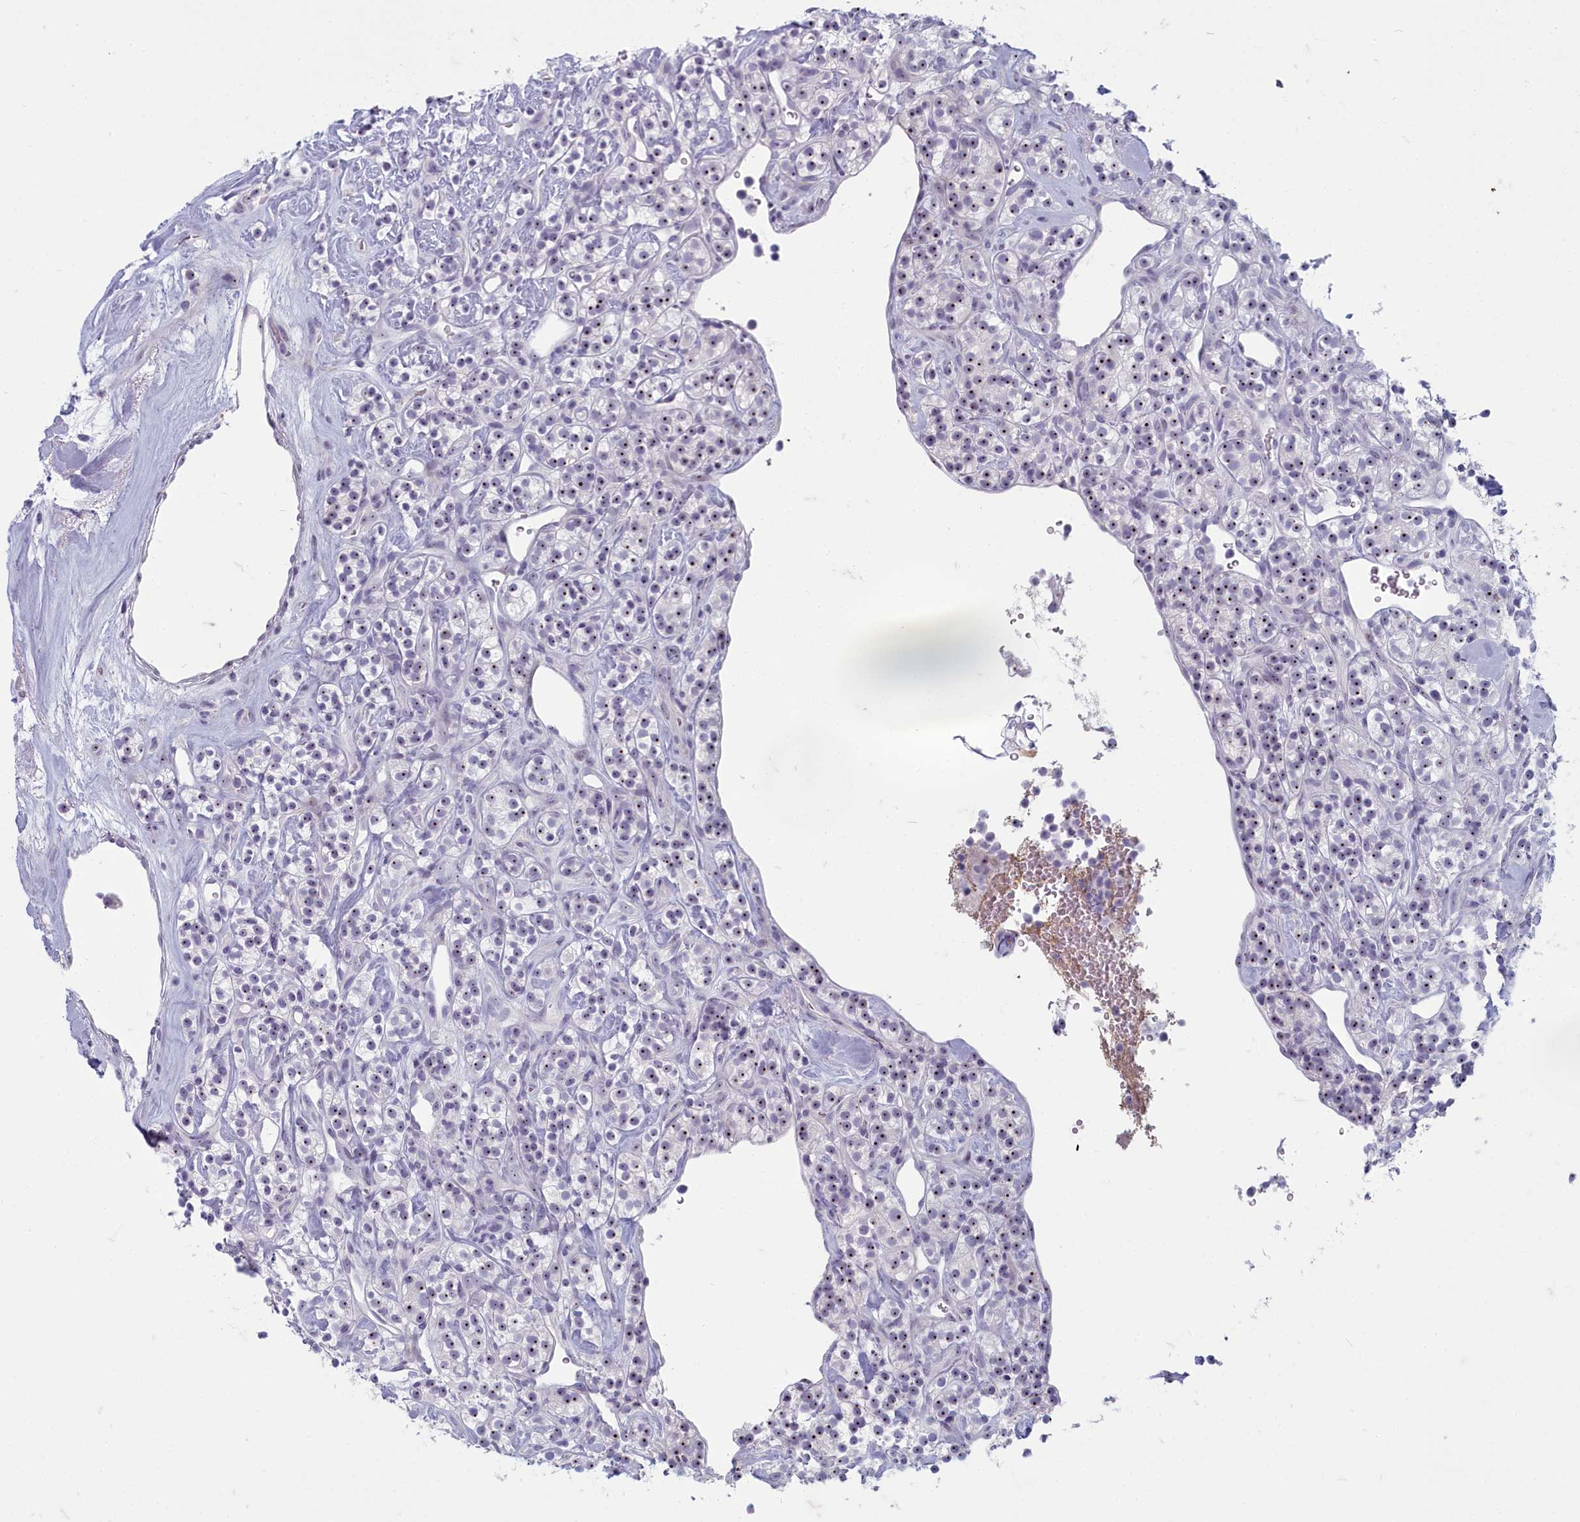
{"staining": {"intensity": "weak", "quantity": "25%-75%", "location": "nuclear"}, "tissue": "renal cancer", "cell_type": "Tumor cells", "image_type": "cancer", "snomed": [{"axis": "morphology", "description": "Adenocarcinoma, NOS"}, {"axis": "topography", "description": "Kidney"}], "caption": "High-magnification brightfield microscopy of renal cancer (adenocarcinoma) stained with DAB (3,3'-diaminobenzidine) (brown) and counterstained with hematoxylin (blue). tumor cells exhibit weak nuclear staining is appreciated in about25%-75% of cells.", "gene": "INSYN2A", "patient": {"sex": "male", "age": 77}}